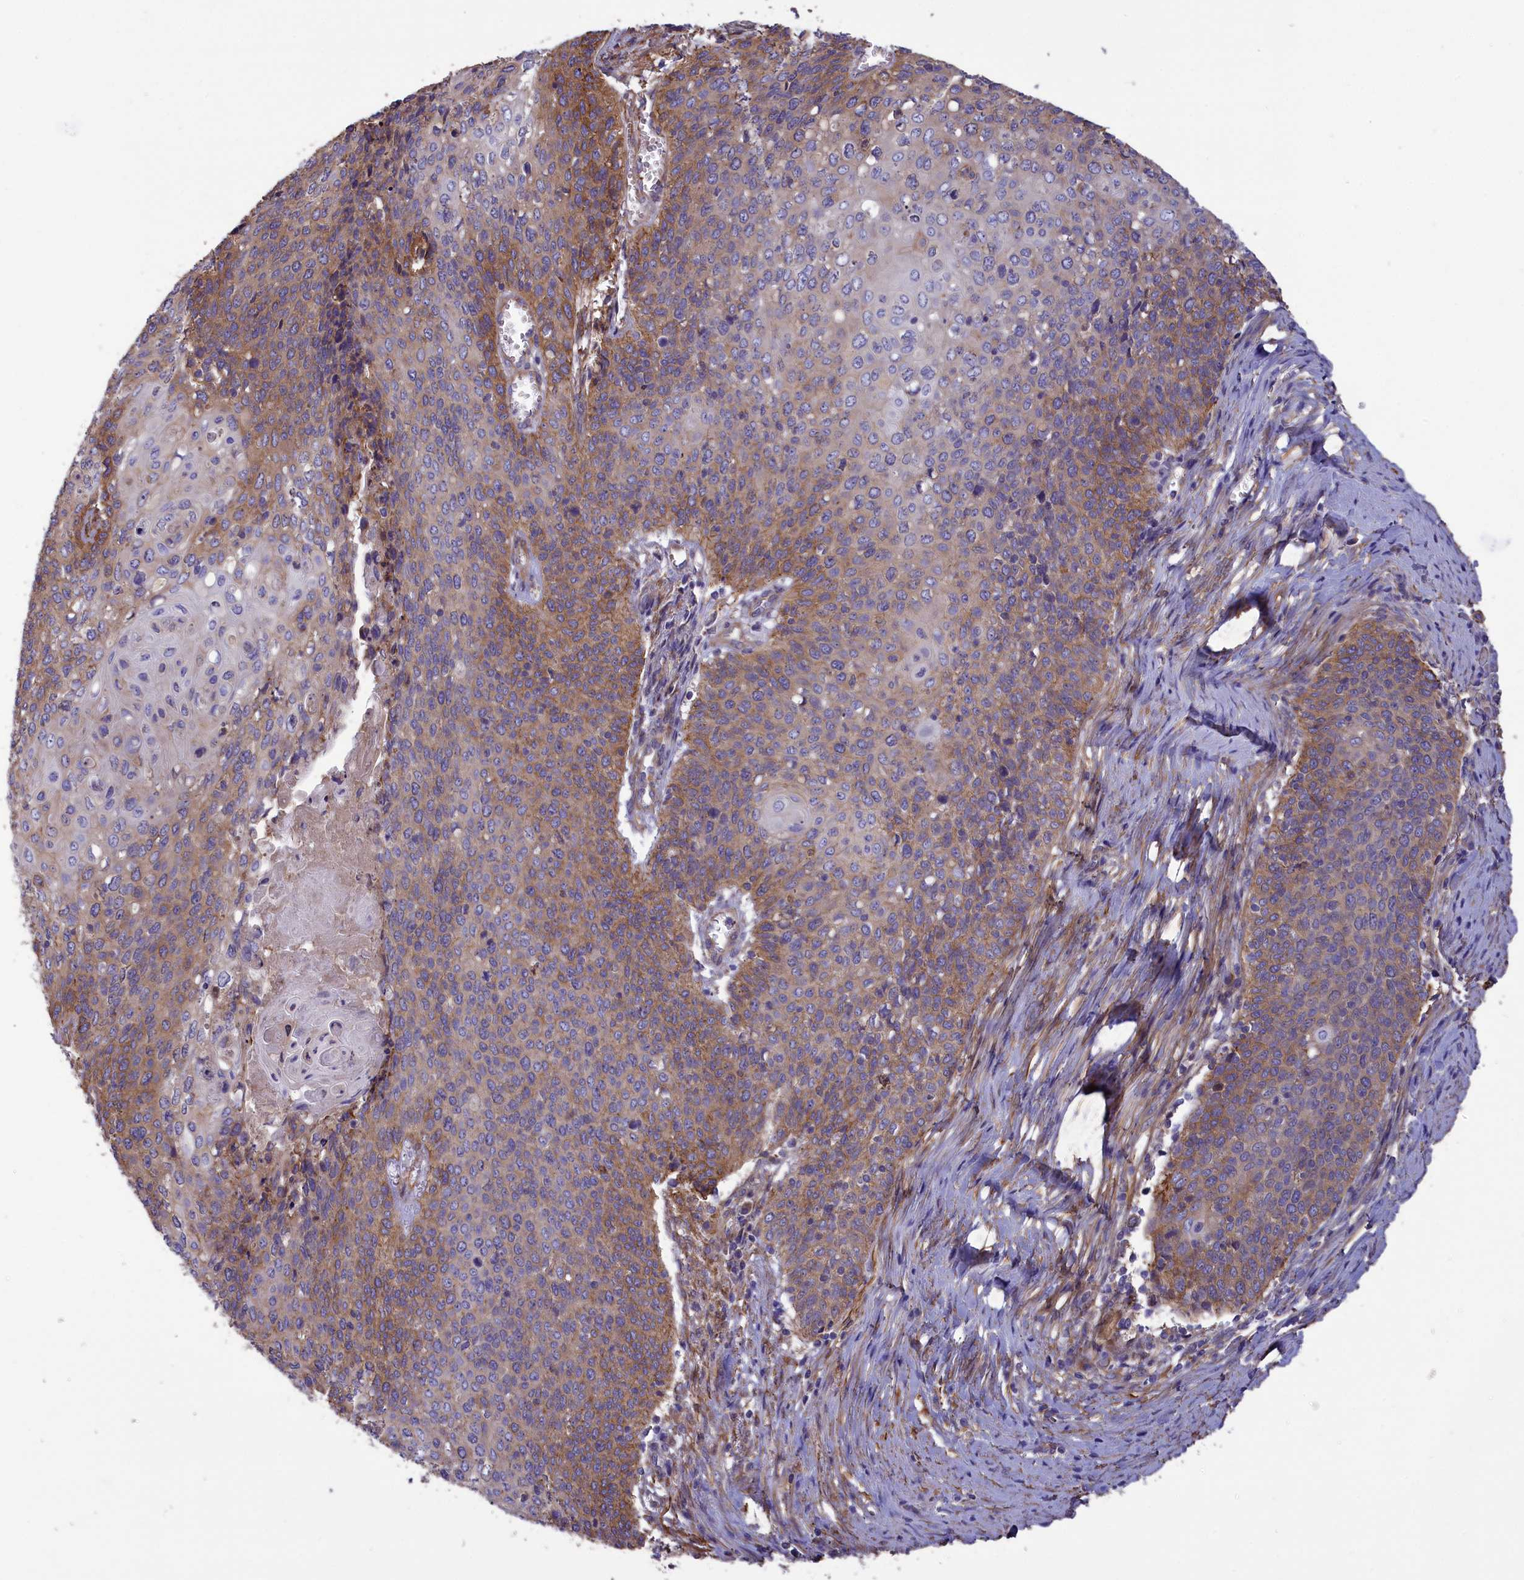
{"staining": {"intensity": "moderate", "quantity": "25%-75%", "location": "cytoplasmic/membranous"}, "tissue": "cervical cancer", "cell_type": "Tumor cells", "image_type": "cancer", "snomed": [{"axis": "morphology", "description": "Squamous cell carcinoma, NOS"}, {"axis": "topography", "description": "Cervix"}], "caption": "An image of squamous cell carcinoma (cervical) stained for a protein exhibits moderate cytoplasmic/membranous brown staining in tumor cells. (brown staining indicates protein expression, while blue staining denotes nuclei).", "gene": "AMDHD2", "patient": {"sex": "female", "age": 39}}